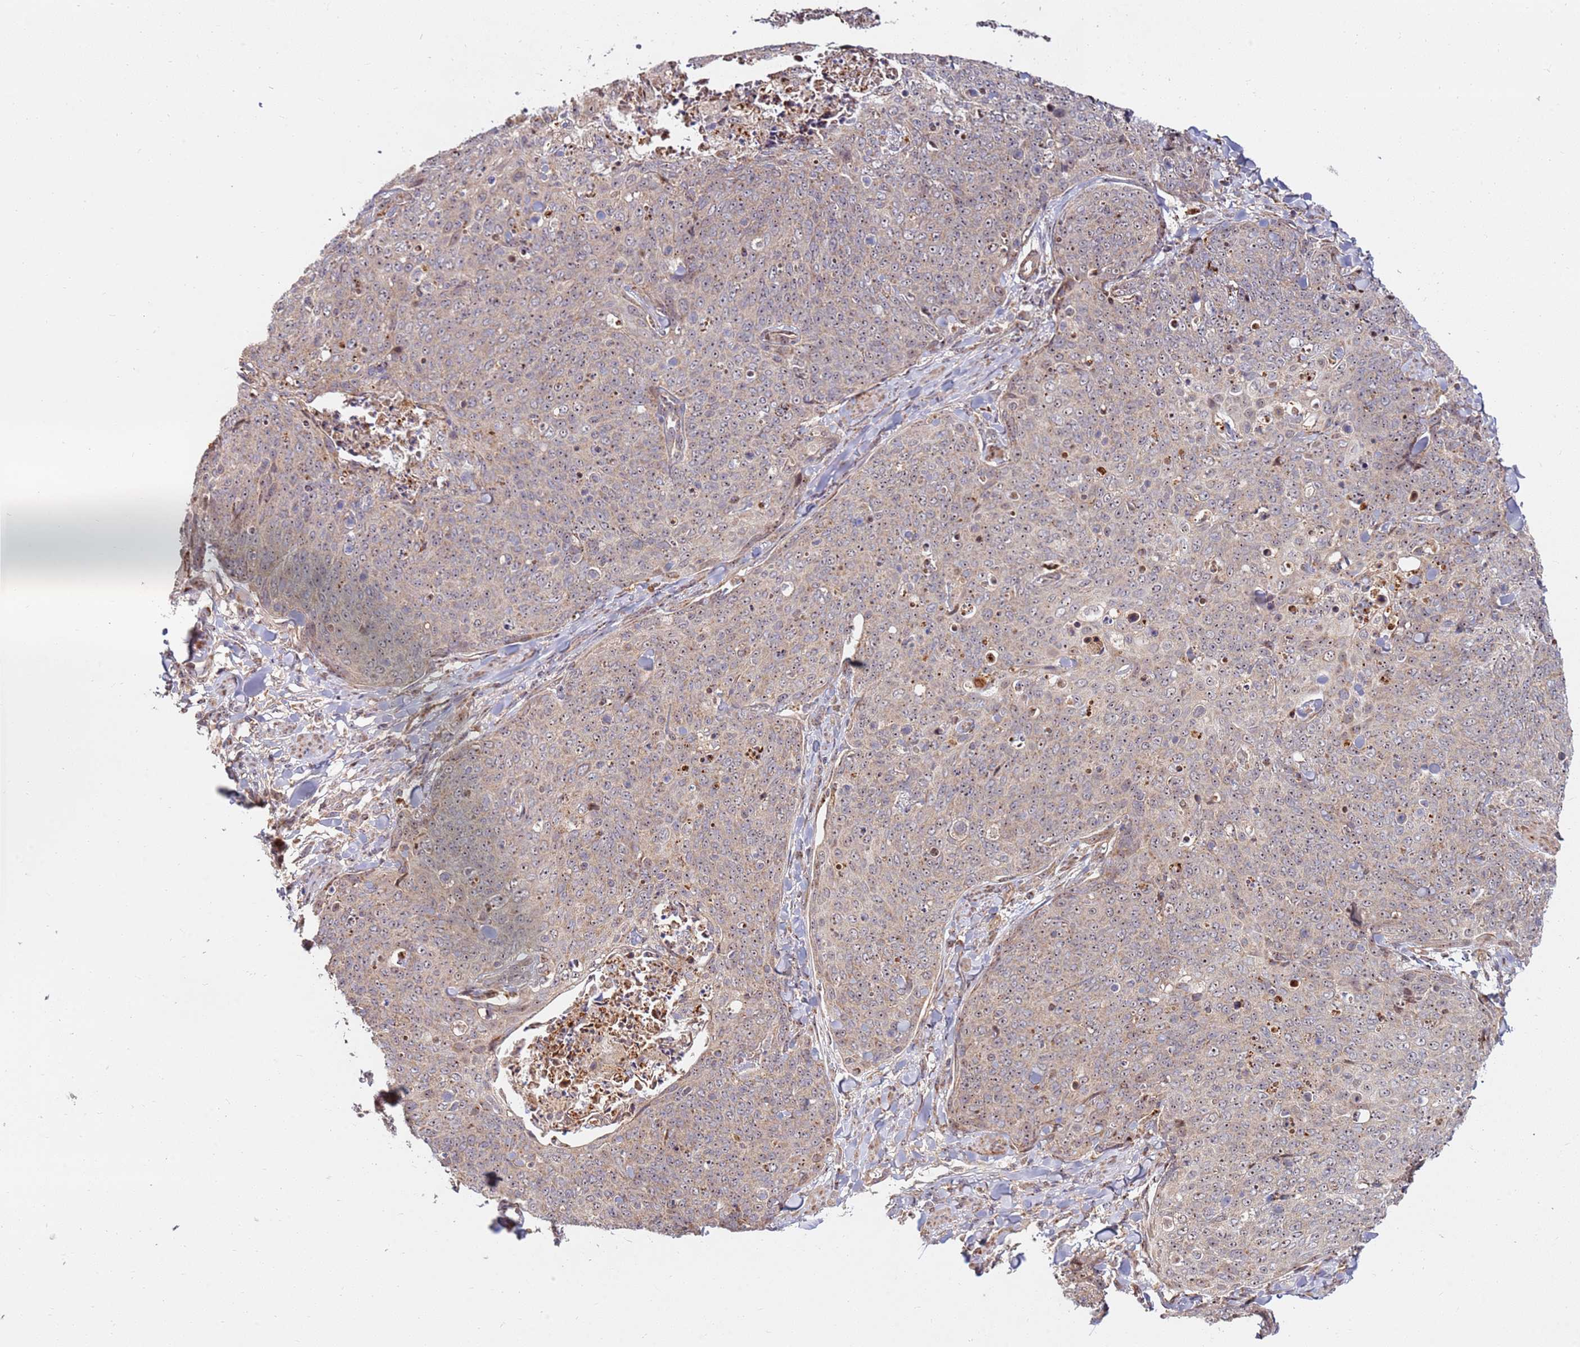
{"staining": {"intensity": "weak", "quantity": ">75%", "location": "cytoplasmic/membranous,nuclear"}, "tissue": "skin cancer", "cell_type": "Tumor cells", "image_type": "cancer", "snomed": [{"axis": "morphology", "description": "Squamous cell carcinoma, NOS"}, {"axis": "topography", "description": "Skin"}, {"axis": "topography", "description": "Vulva"}], "caption": "This photomicrograph reveals immunohistochemistry (IHC) staining of human skin squamous cell carcinoma, with low weak cytoplasmic/membranous and nuclear positivity in approximately >75% of tumor cells.", "gene": "KIF25", "patient": {"sex": "female", "age": 85}}